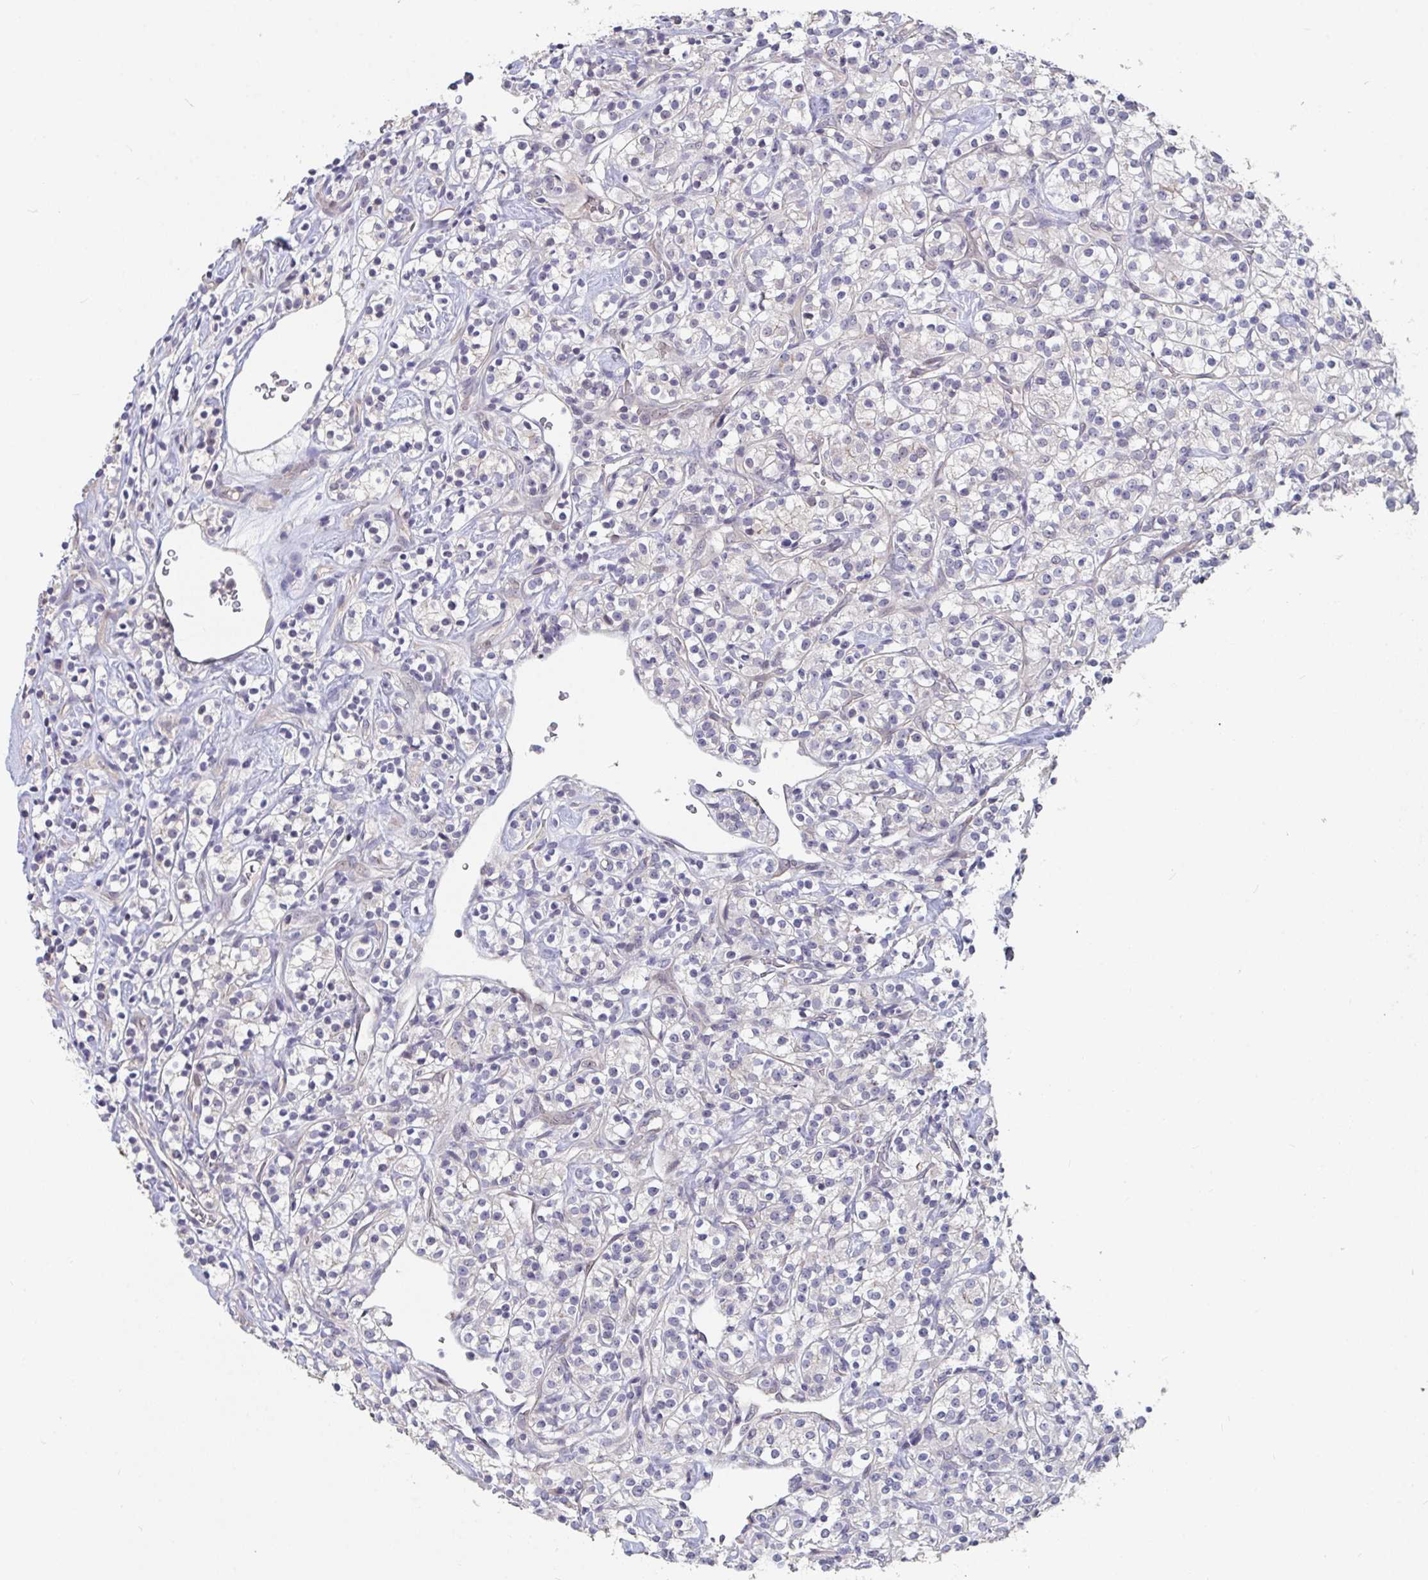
{"staining": {"intensity": "negative", "quantity": "none", "location": "none"}, "tissue": "renal cancer", "cell_type": "Tumor cells", "image_type": "cancer", "snomed": [{"axis": "morphology", "description": "Adenocarcinoma, NOS"}, {"axis": "topography", "description": "Kidney"}], "caption": "This is an immunohistochemistry (IHC) micrograph of renal adenocarcinoma. There is no positivity in tumor cells.", "gene": "FAM156B", "patient": {"sex": "male", "age": 77}}